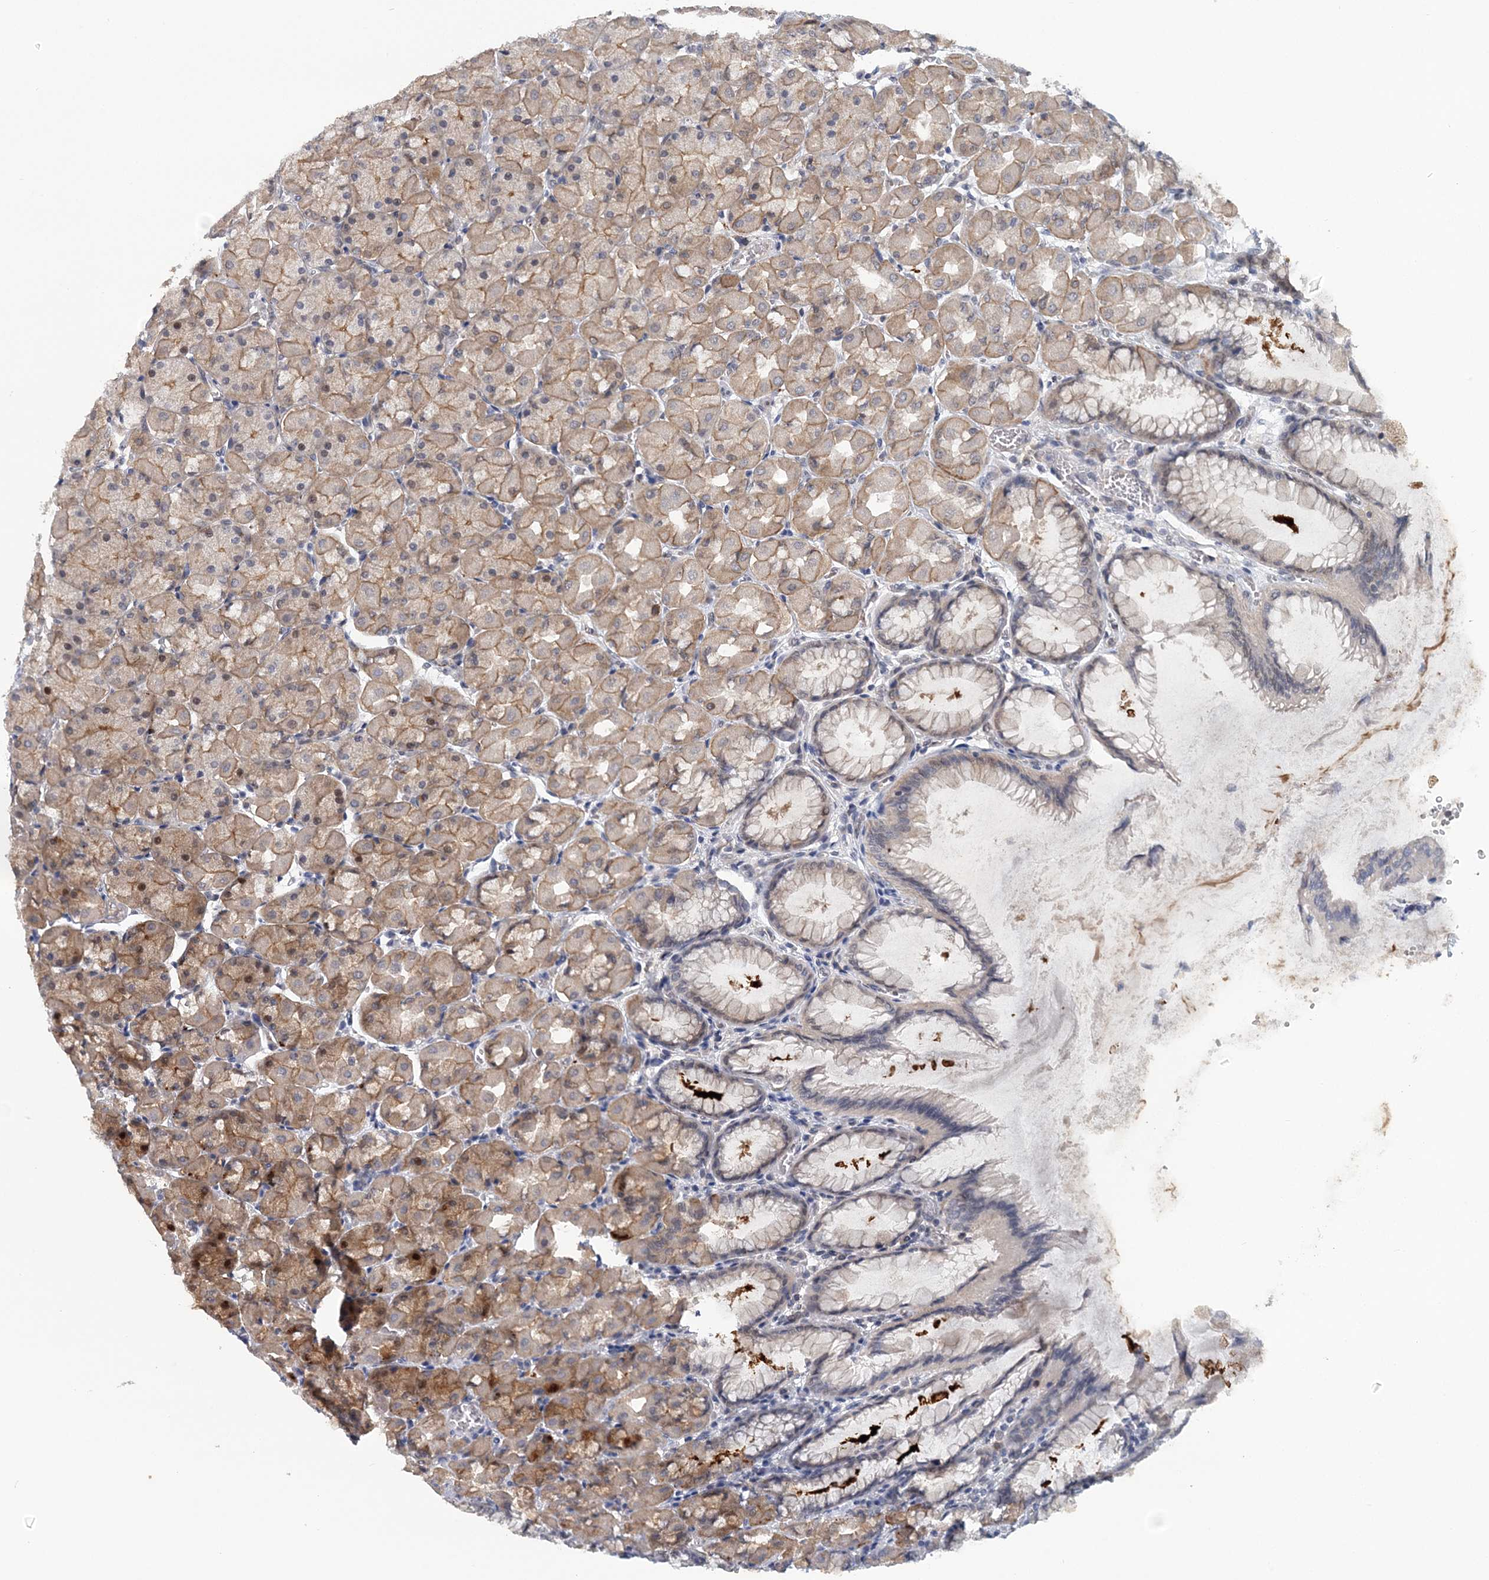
{"staining": {"intensity": "moderate", "quantity": ">75%", "location": "cytoplasmic/membranous,nuclear"}, "tissue": "stomach", "cell_type": "Glandular cells", "image_type": "normal", "snomed": [{"axis": "morphology", "description": "Normal tissue, NOS"}, {"axis": "topography", "description": "Stomach, upper"}], "caption": "Protein staining by IHC exhibits moderate cytoplasmic/membranous,nuclear positivity in approximately >75% of glandular cells in unremarkable stomach. The staining was performed using DAB, with brown indicating positive protein expression. Nuclei are stained blue with hematoxylin.", "gene": "HYCC2", "patient": {"sex": "female", "age": 56}}